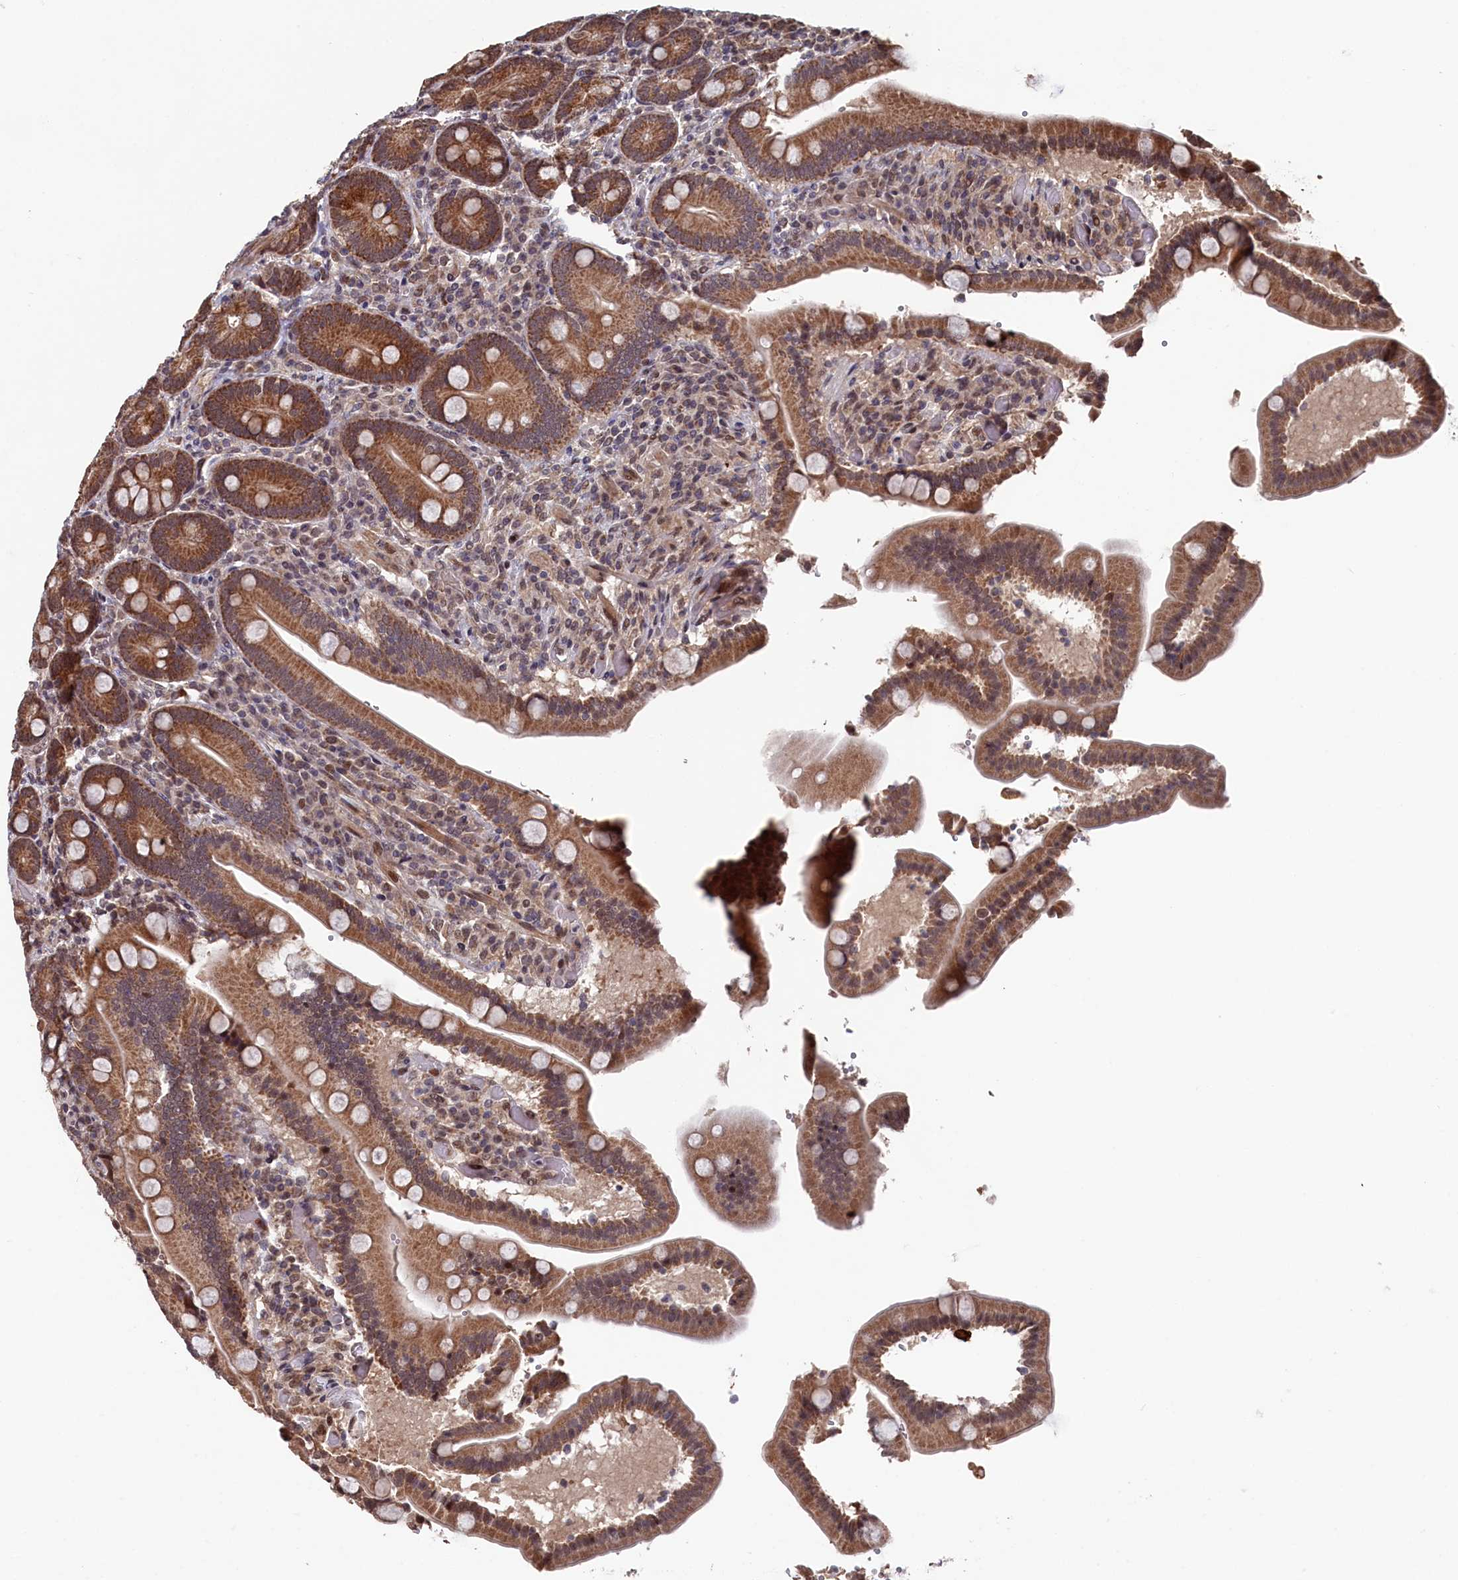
{"staining": {"intensity": "moderate", "quantity": ">75%", "location": "cytoplasmic/membranous"}, "tissue": "duodenum", "cell_type": "Glandular cells", "image_type": "normal", "snomed": [{"axis": "morphology", "description": "Normal tissue, NOS"}, {"axis": "topography", "description": "Duodenum"}], "caption": "Benign duodenum reveals moderate cytoplasmic/membranous expression in about >75% of glandular cells, visualized by immunohistochemistry.", "gene": "CLPX", "patient": {"sex": "female", "age": 62}}